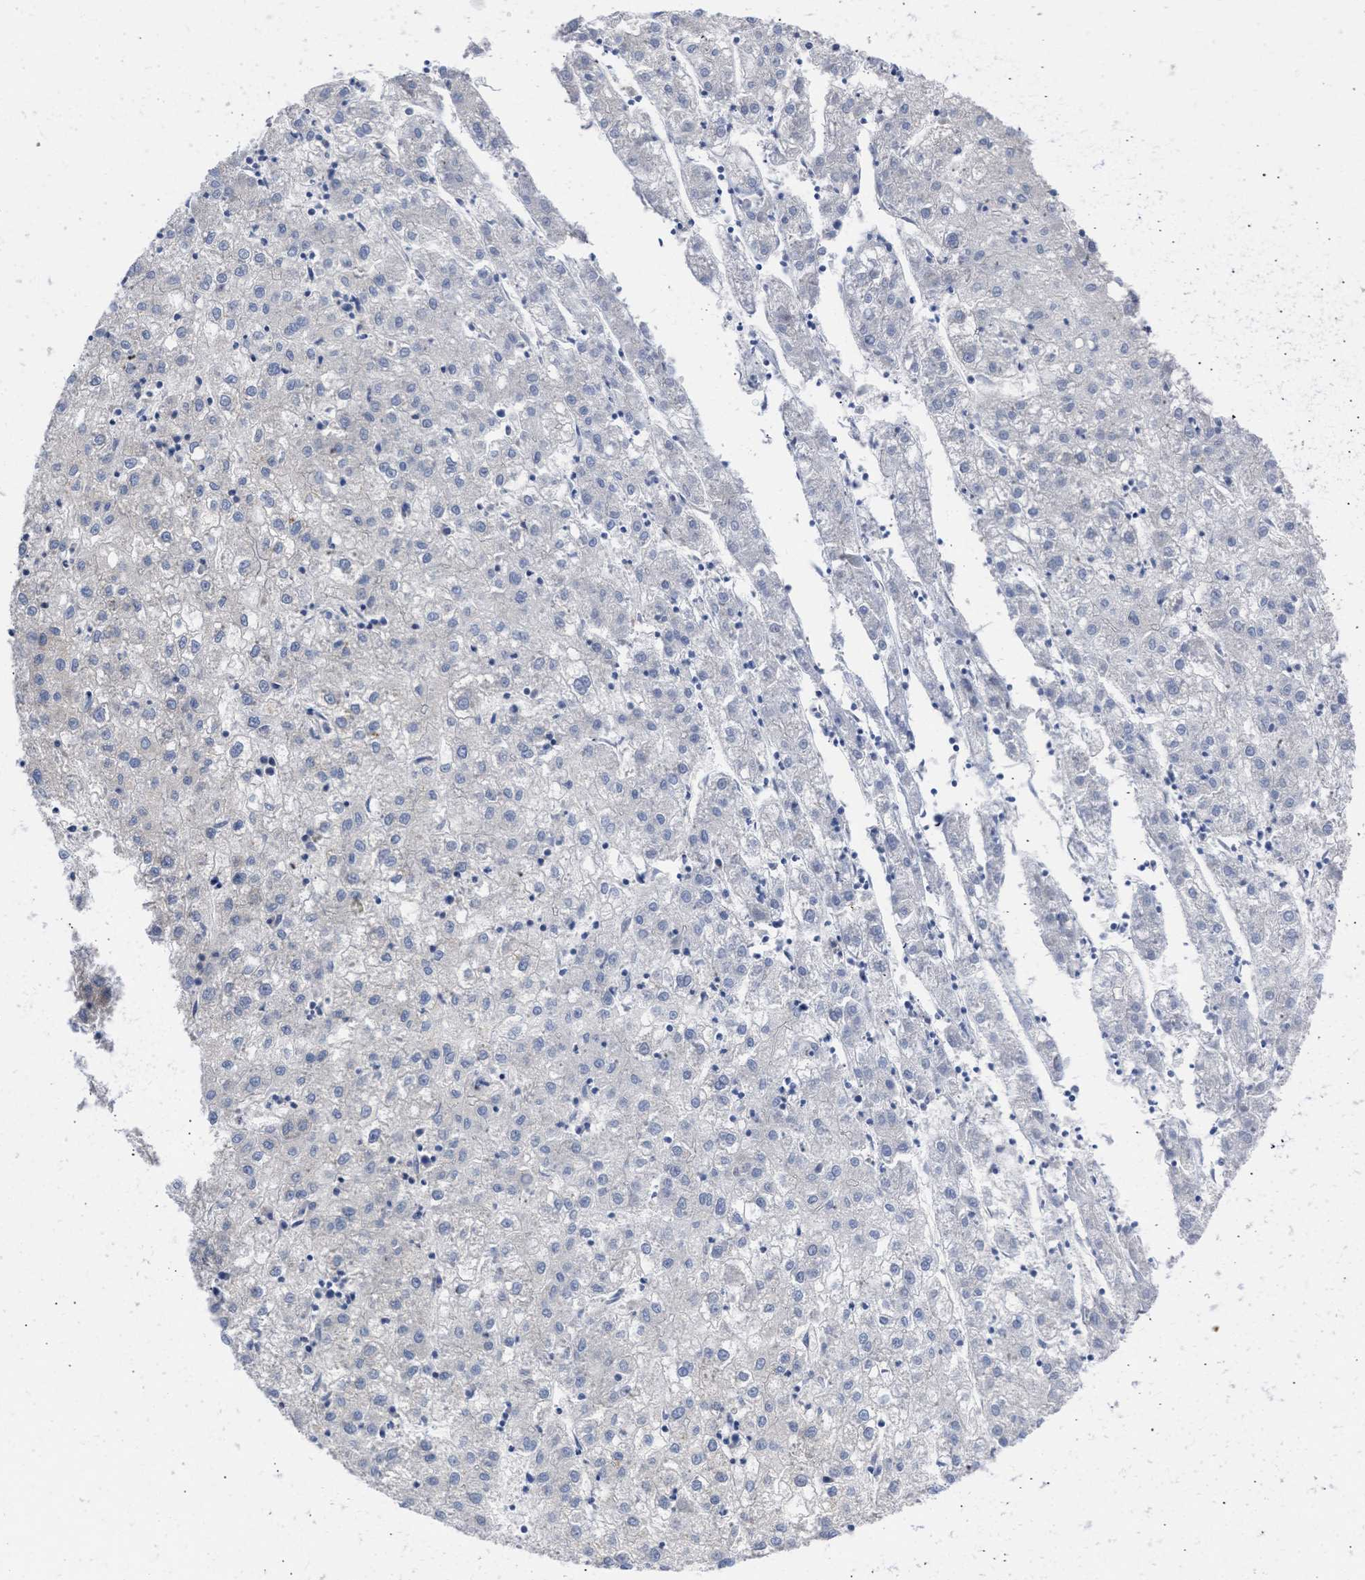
{"staining": {"intensity": "negative", "quantity": "none", "location": "none"}, "tissue": "liver cancer", "cell_type": "Tumor cells", "image_type": "cancer", "snomed": [{"axis": "morphology", "description": "Carcinoma, Hepatocellular, NOS"}, {"axis": "topography", "description": "Liver"}], "caption": "Tumor cells show no significant staining in liver cancer (hepatocellular carcinoma).", "gene": "MAP2K3", "patient": {"sex": "male", "age": 72}}